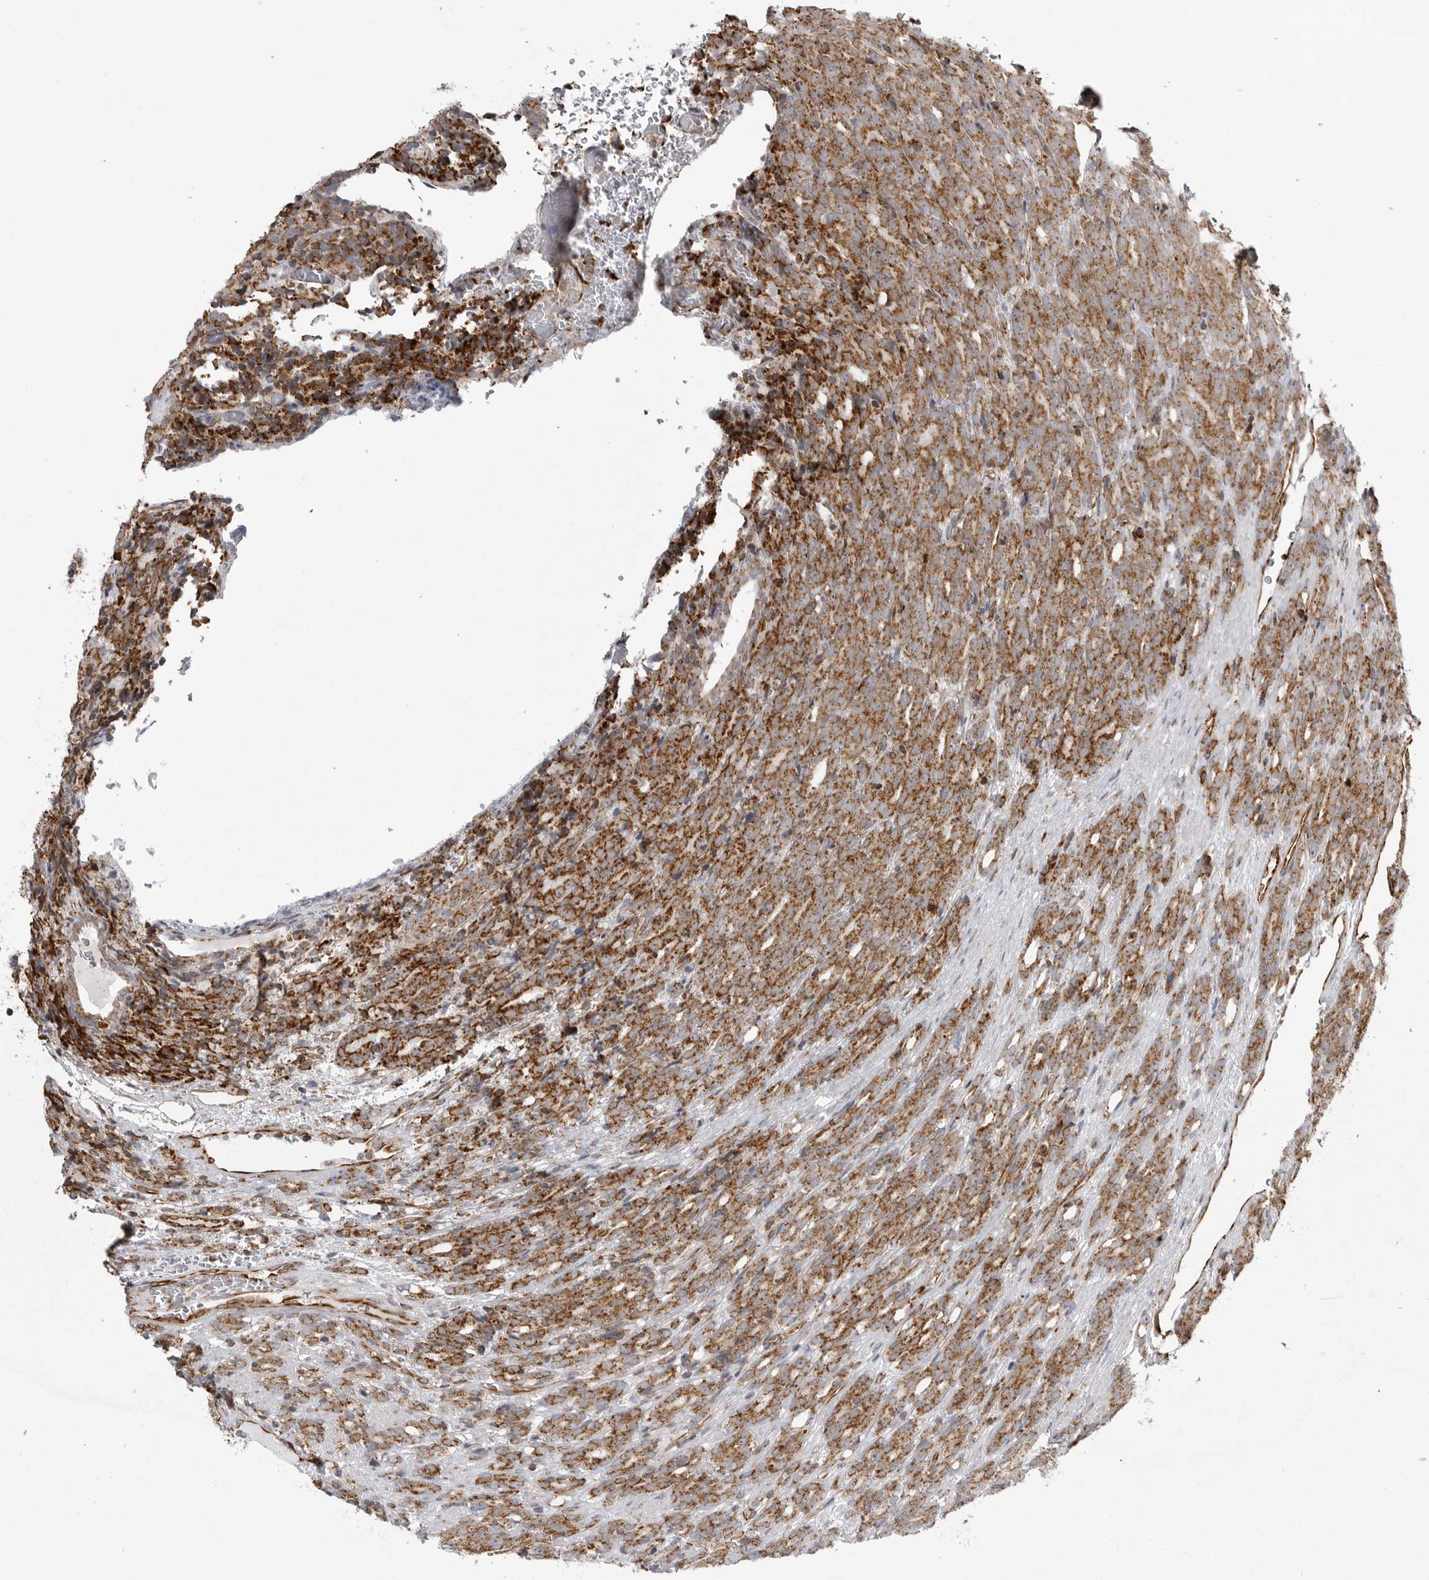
{"staining": {"intensity": "moderate", "quantity": ">75%", "location": "cytoplasmic/membranous"}, "tissue": "prostate cancer", "cell_type": "Tumor cells", "image_type": "cancer", "snomed": [{"axis": "morphology", "description": "Adenocarcinoma, High grade"}, {"axis": "topography", "description": "Prostate"}], "caption": "Protein staining of prostate high-grade adenocarcinoma tissue displays moderate cytoplasmic/membranous expression in about >75% of tumor cells. (IHC, brightfield microscopy, high magnification).", "gene": "FH", "patient": {"sex": "male", "age": 62}}